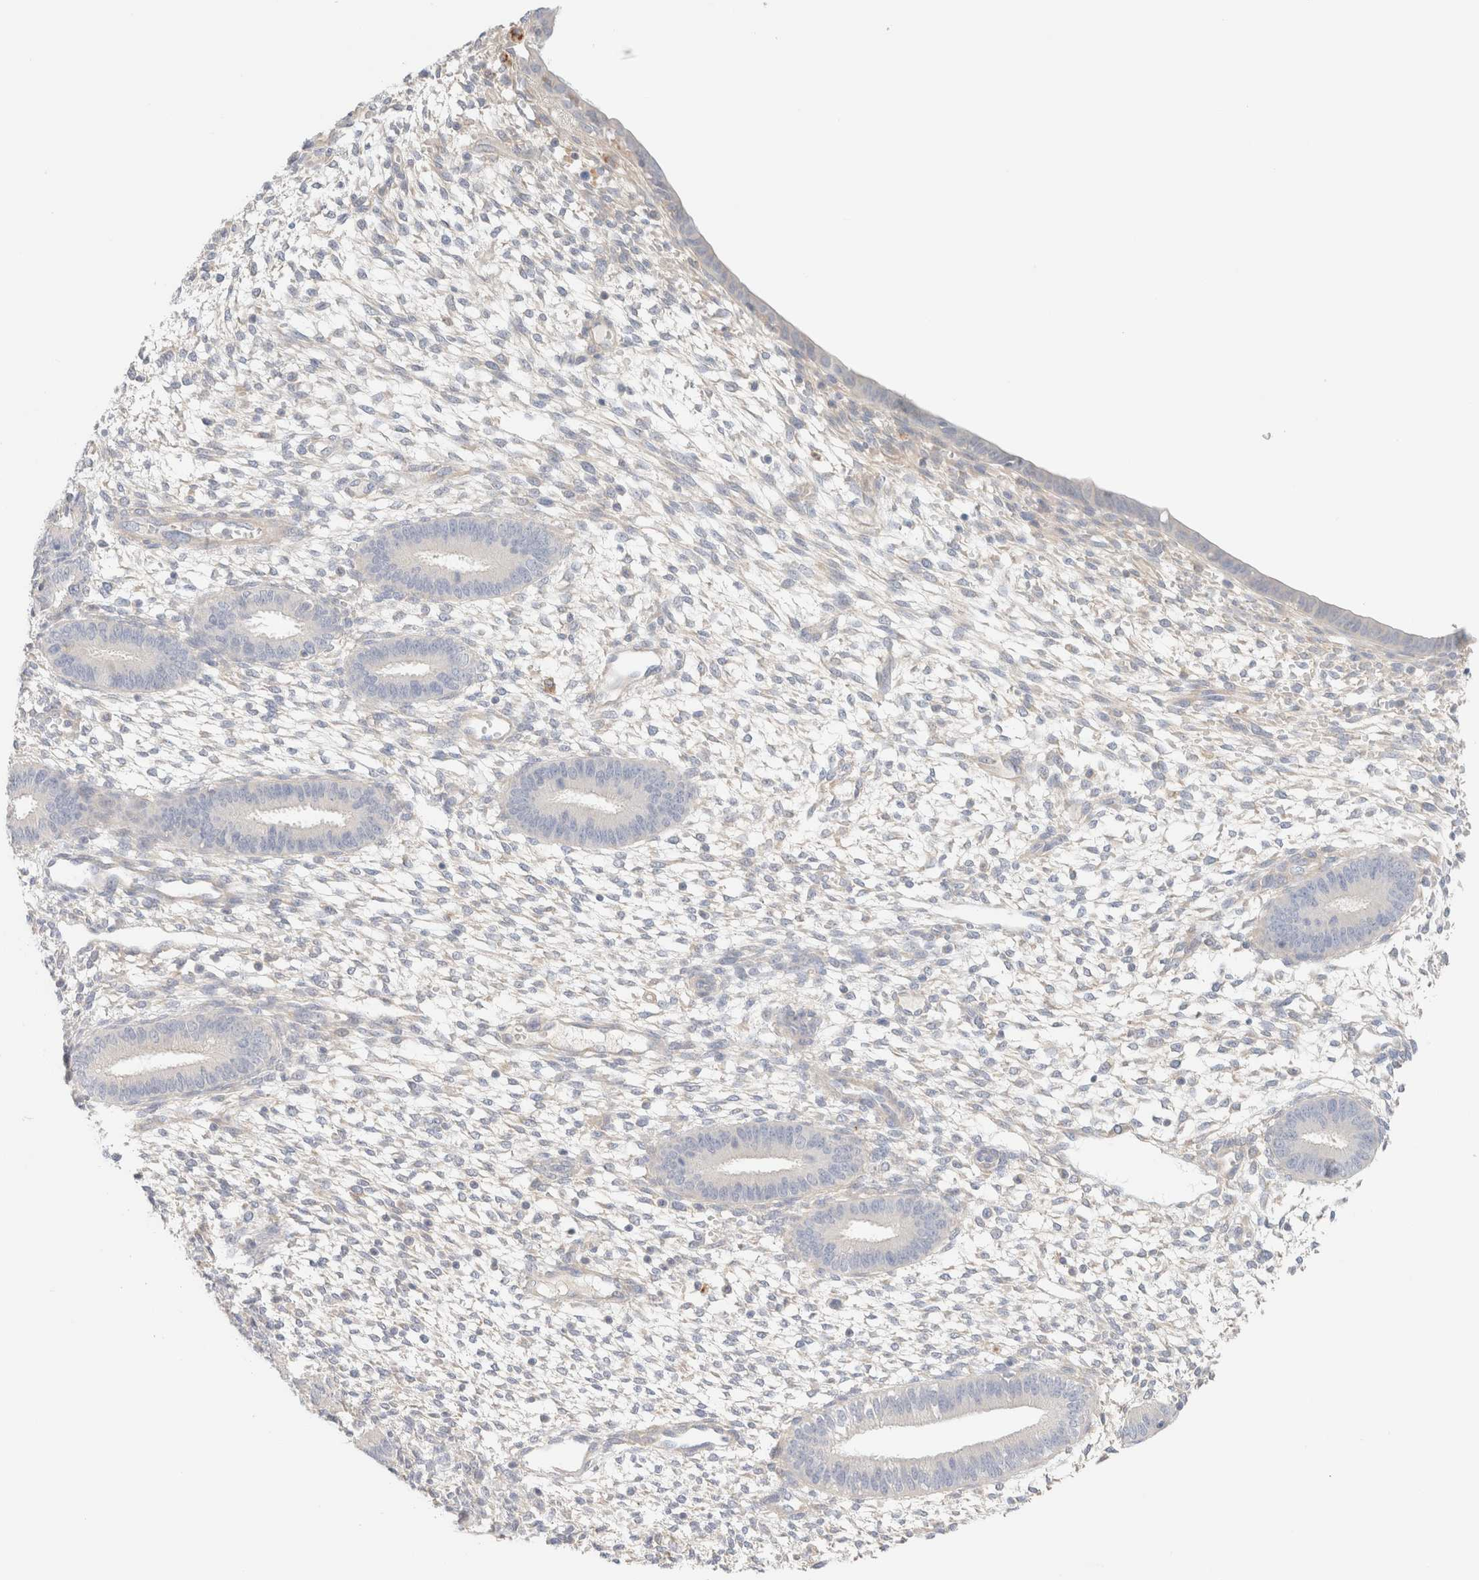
{"staining": {"intensity": "negative", "quantity": "none", "location": "none"}, "tissue": "endometrium", "cell_type": "Cells in endometrial stroma", "image_type": "normal", "snomed": [{"axis": "morphology", "description": "Normal tissue, NOS"}, {"axis": "topography", "description": "Endometrium"}], "caption": "Immunohistochemistry of unremarkable human endometrium demonstrates no expression in cells in endometrial stroma.", "gene": "SARM1", "patient": {"sex": "female", "age": 46}}